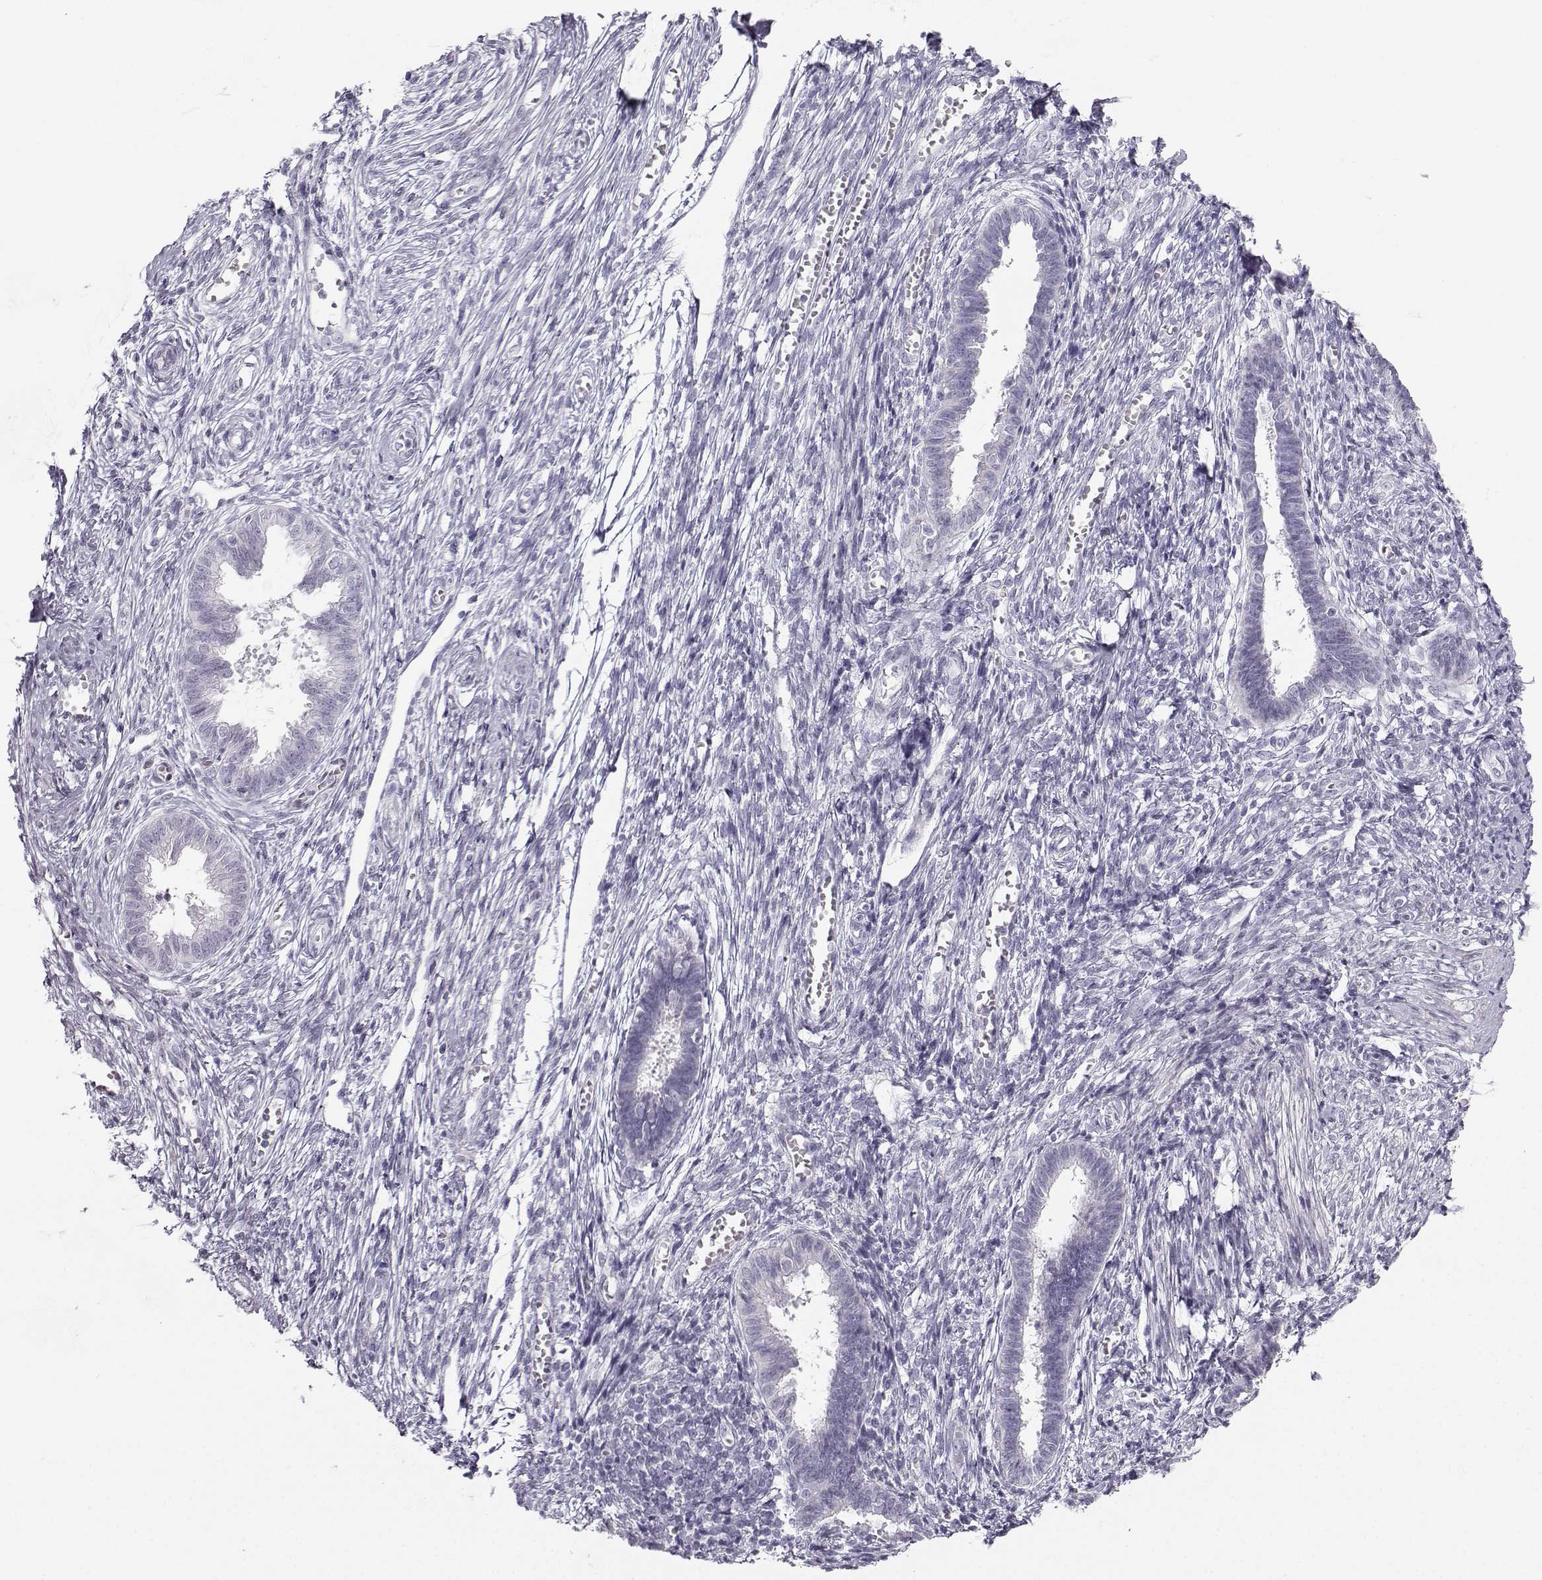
{"staining": {"intensity": "weak", "quantity": "25%-75%", "location": "cytoplasmic/membranous"}, "tissue": "endometrium", "cell_type": "Cells in endometrial stroma", "image_type": "normal", "snomed": [{"axis": "morphology", "description": "Normal tissue, NOS"}, {"axis": "topography", "description": "Cervix"}, {"axis": "topography", "description": "Endometrium"}], "caption": "Immunohistochemical staining of normal human endometrium shows weak cytoplasmic/membranous protein positivity in about 25%-75% of cells in endometrial stroma.", "gene": "CASR", "patient": {"sex": "female", "age": 37}}